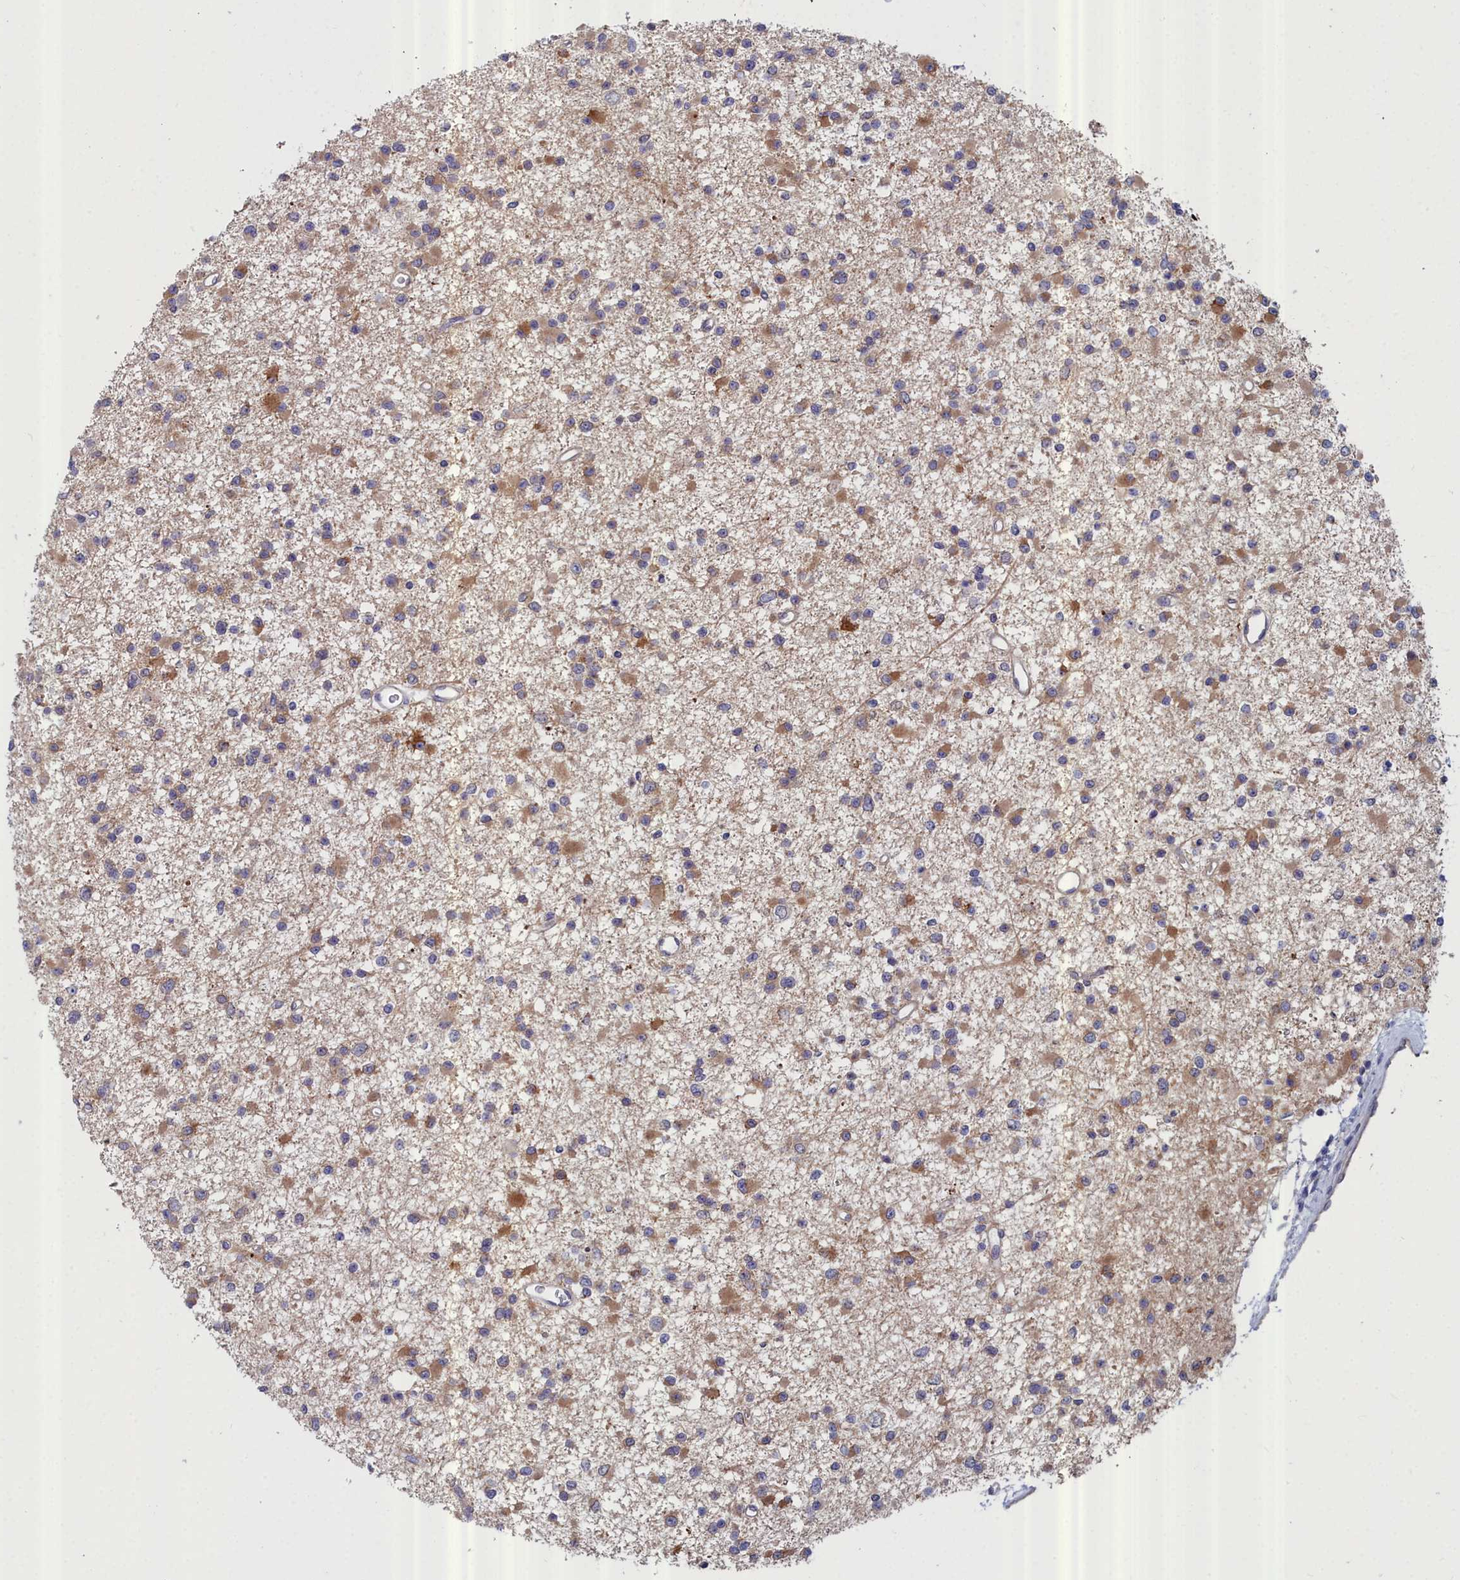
{"staining": {"intensity": "moderate", "quantity": "25%-75%", "location": "cytoplasmic/membranous"}, "tissue": "glioma", "cell_type": "Tumor cells", "image_type": "cancer", "snomed": [{"axis": "morphology", "description": "Glioma, malignant, Low grade"}, {"axis": "topography", "description": "Brain"}], "caption": "The histopathology image displays immunohistochemical staining of low-grade glioma (malignant). There is moderate cytoplasmic/membranous expression is appreciated in about 25%-75% of tumor cells. The staining was performed using DAB to visualize the protein expression in brown, while the nuclei were stained in blue with hematoxylin (Magnification: 20x).", "gene": "RDX", "patient": {"sex": "female", "age": 22}}